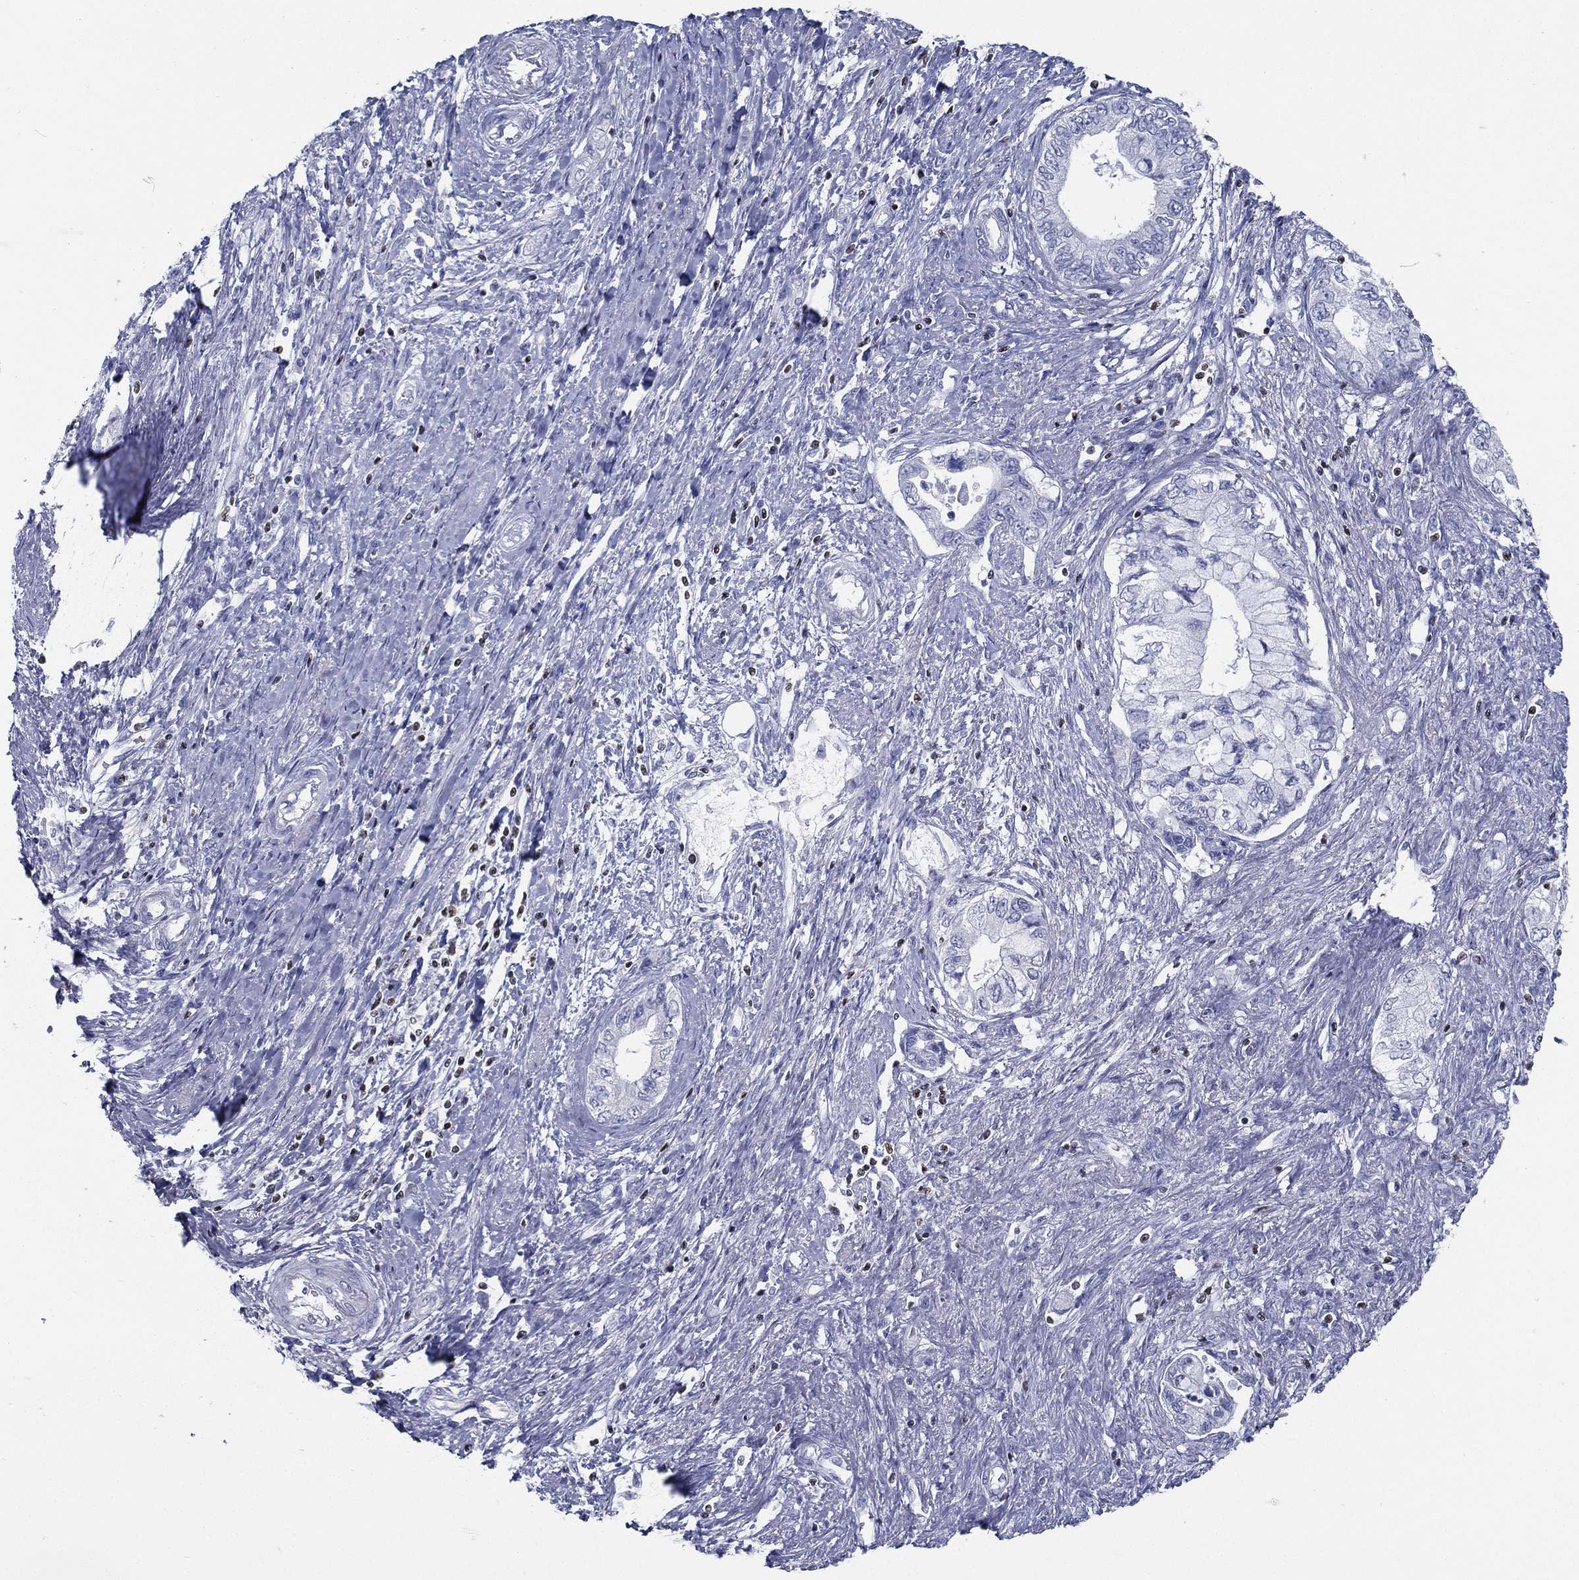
{"staining": {"intensity": "negative", "quantity": "none", "location": "none"}, "tissue": "pancreatic cancer", "cell_type": "Tumor cells", "image_type": "cancer", "snomed": [{"axis": "morphology", "description": "Adenocarcinoma, NOS"}, {"axis": "topography", "description": "Pancreas"}], "caption": "The micrograph displays no staining of tumor cells in pancreatic cancer (adenocarcinoma).", "gene": "PYHIN1", "patient": {"sex": "female", "age": 73}}